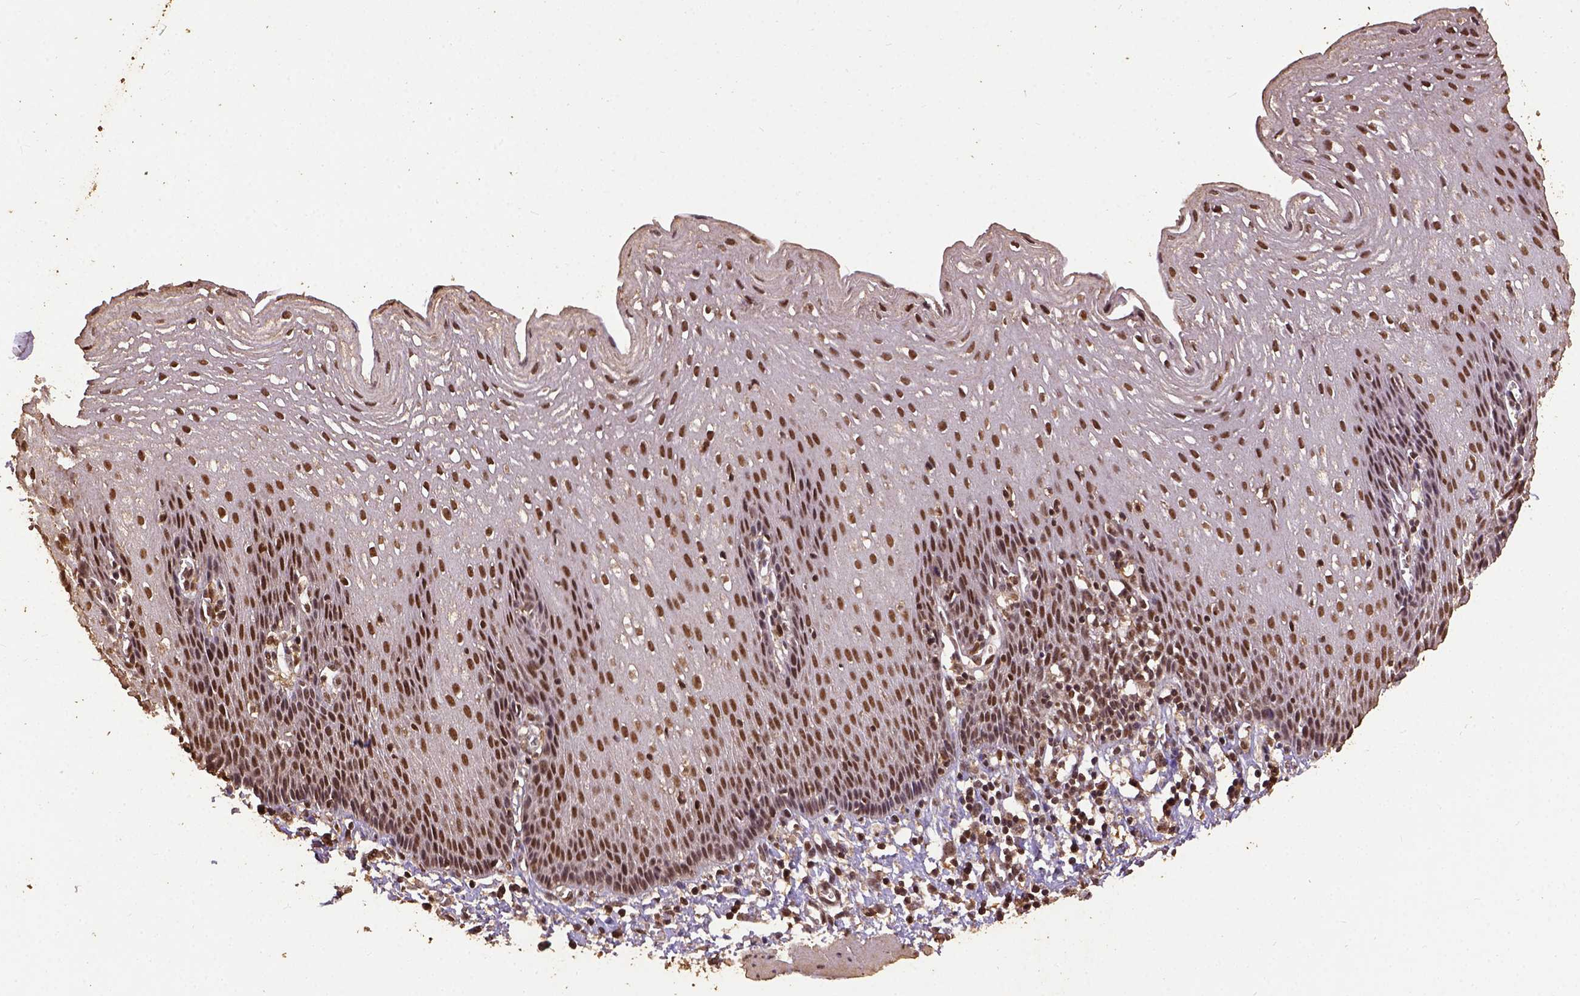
{"staining": {"intensity": "strong", "quantity": ">75%", "location": "nuclear"}, "tissue": "esophagus", "cell_type": "Squamous epithelial cells", "image_type": "normal", "snomed": [{"axis": "morphology", "description": "Normal tissue, NOS"}, {"axis": "topography", "description": "Esophagus"}], "caption": "Benign esophagus was stained to show a protein in brown. There is high levels of strong nuclear positivity in about >75% of squamous epithelial cells.", "gene": "NACC1", "patient": {"sex": "female", "age": 64}}